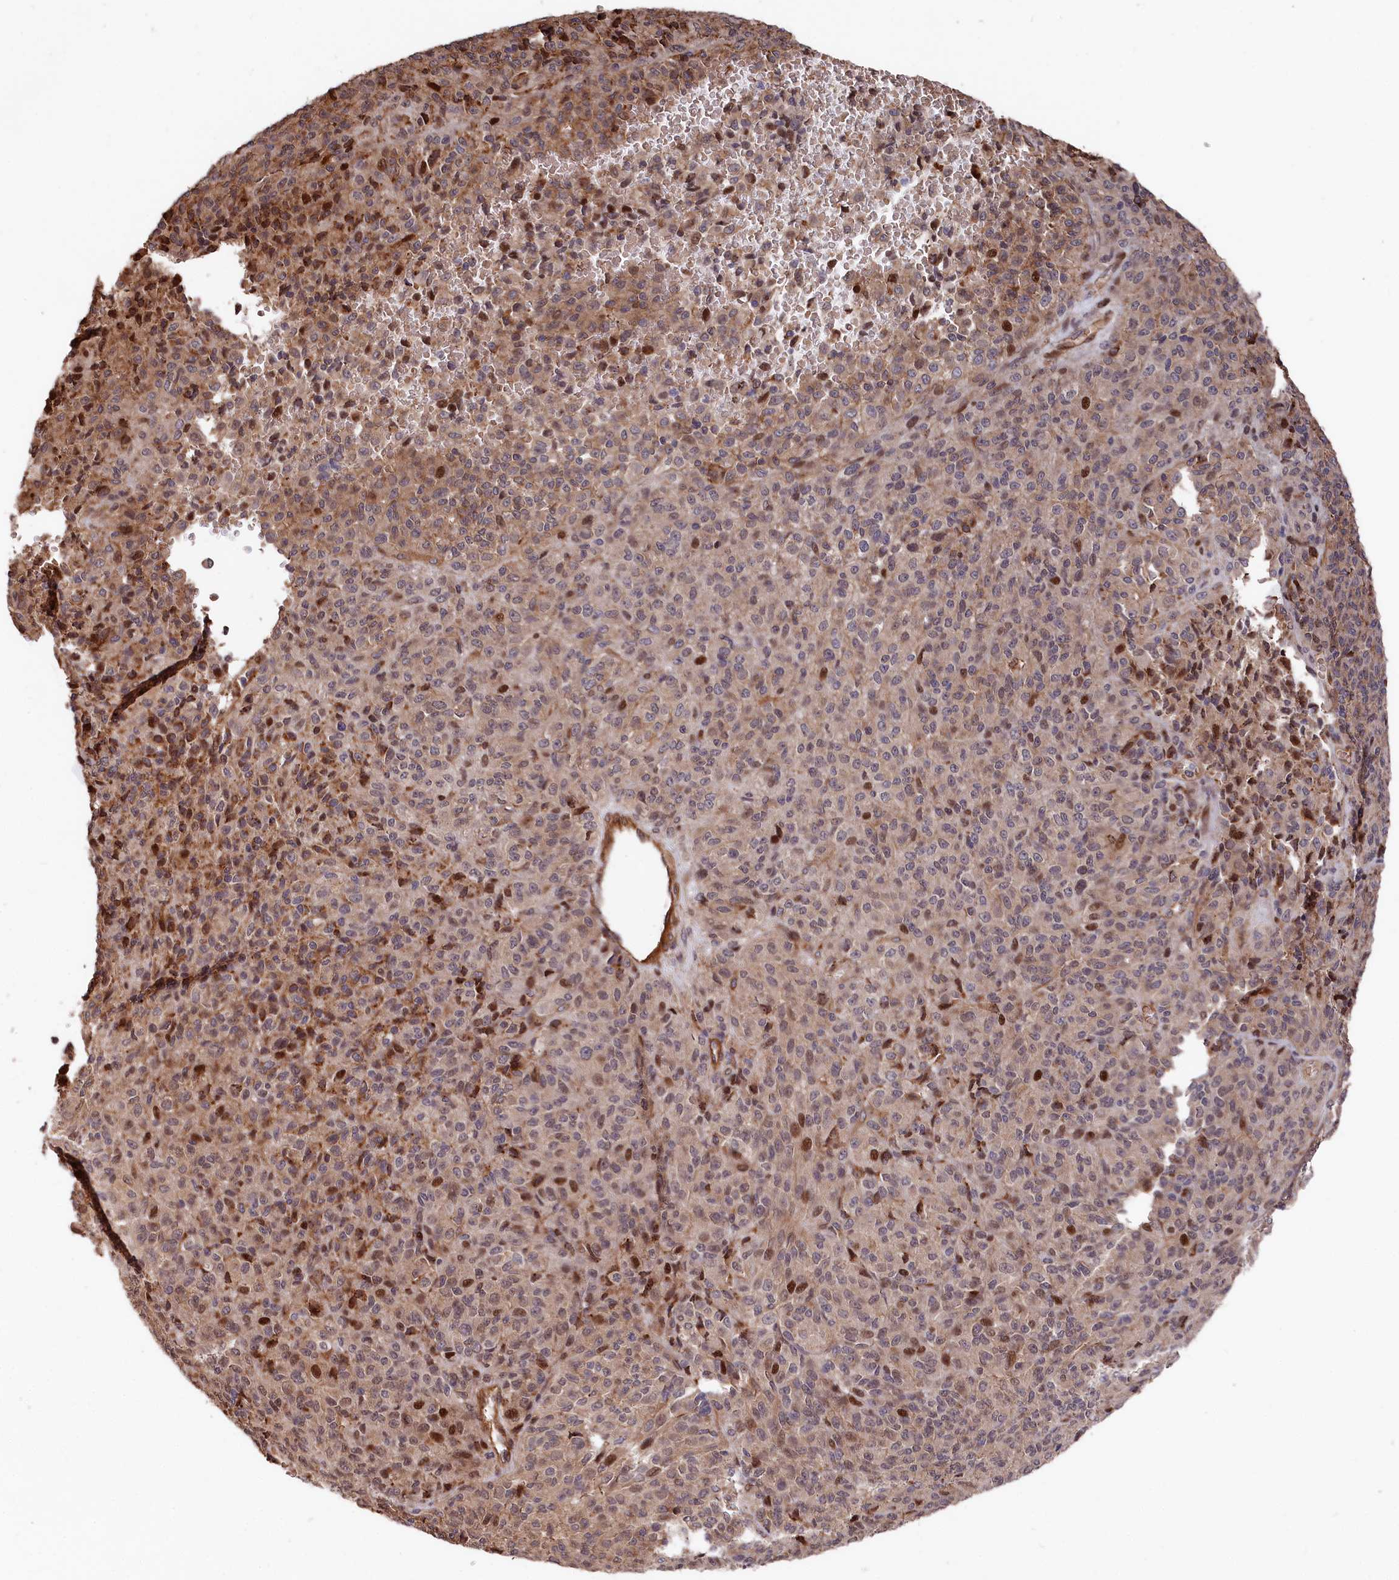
{"staining": {"intensity": "weak", "quantity": "25%-75%", "location": "cytoplasmic/membranous"}, "tissue": "melanoma", "cell_type": "Tumor cells", "image_type": "cancer", "snomed": [{"axis": "morphology", "description": "Malignant melanoma, Metastatic site"}, {"axis": "topography", "description": "Brain"}], "caption": "About 25%-75% of tumor cells in human malignant melanoma (metastatic site) reveal weak cytoplasmic/membranous protein staining as visualized by brown immunohistochemical staining.", "gene": "TNKS1BP1", "patient": {"sex": "female", "age": 56}}